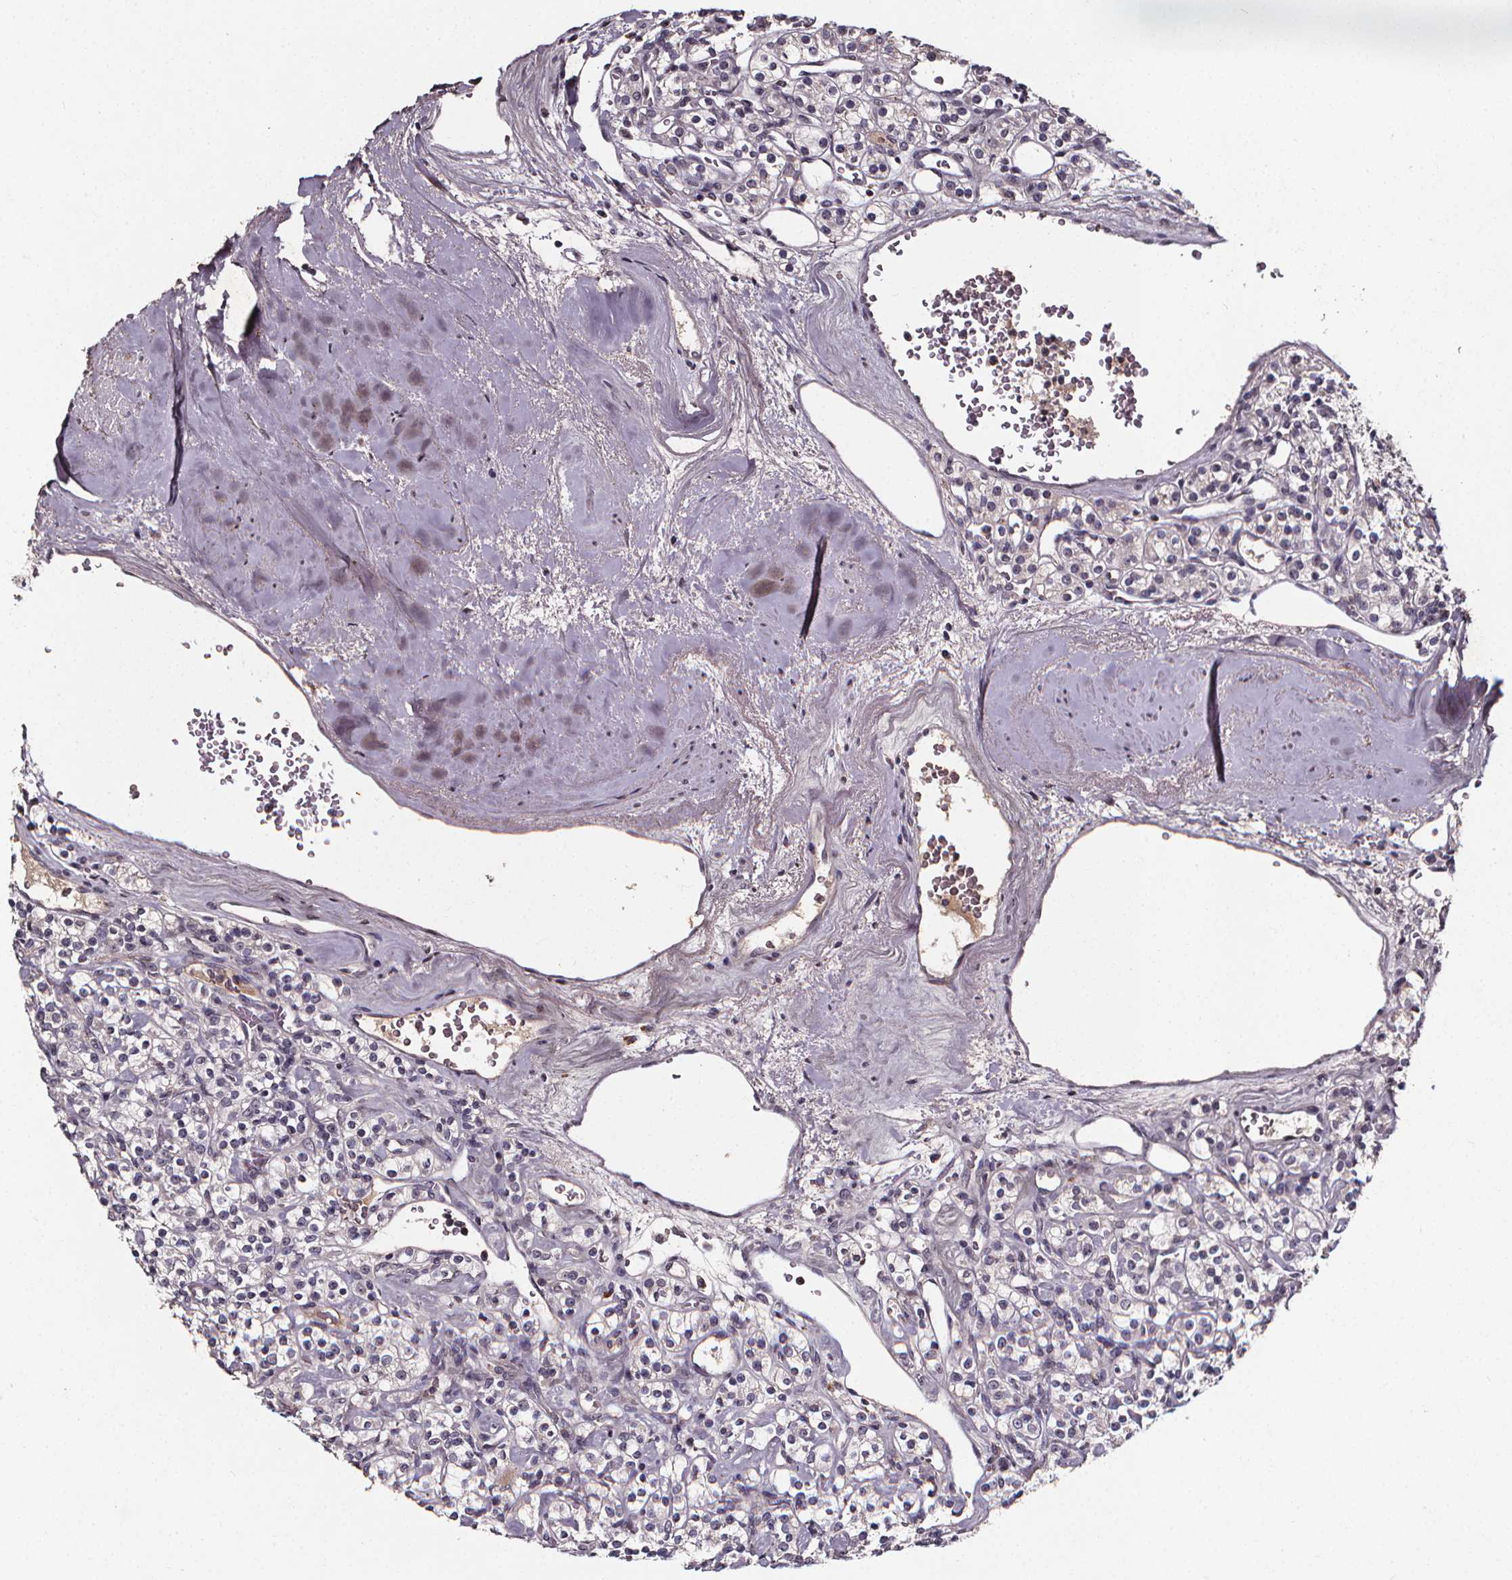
{"staining": {"intensity": "negative", "quantity": "none", "location": "none"}, "tissue": "renal cancer", "cell_type": "Tumor cells", "image_type": "cancer", "snomed": [{"axis": "morphology", "description": "Adenocarcinoma, NOS"}, {"axis": "topography", "description": "Kidney"}], "caption": "Protein analysis of renal adenocarcinoma exhibits no significant staining in tumor cells.", "gene": "SPAG8", "patient": {"sex": "male", "age": 77}}